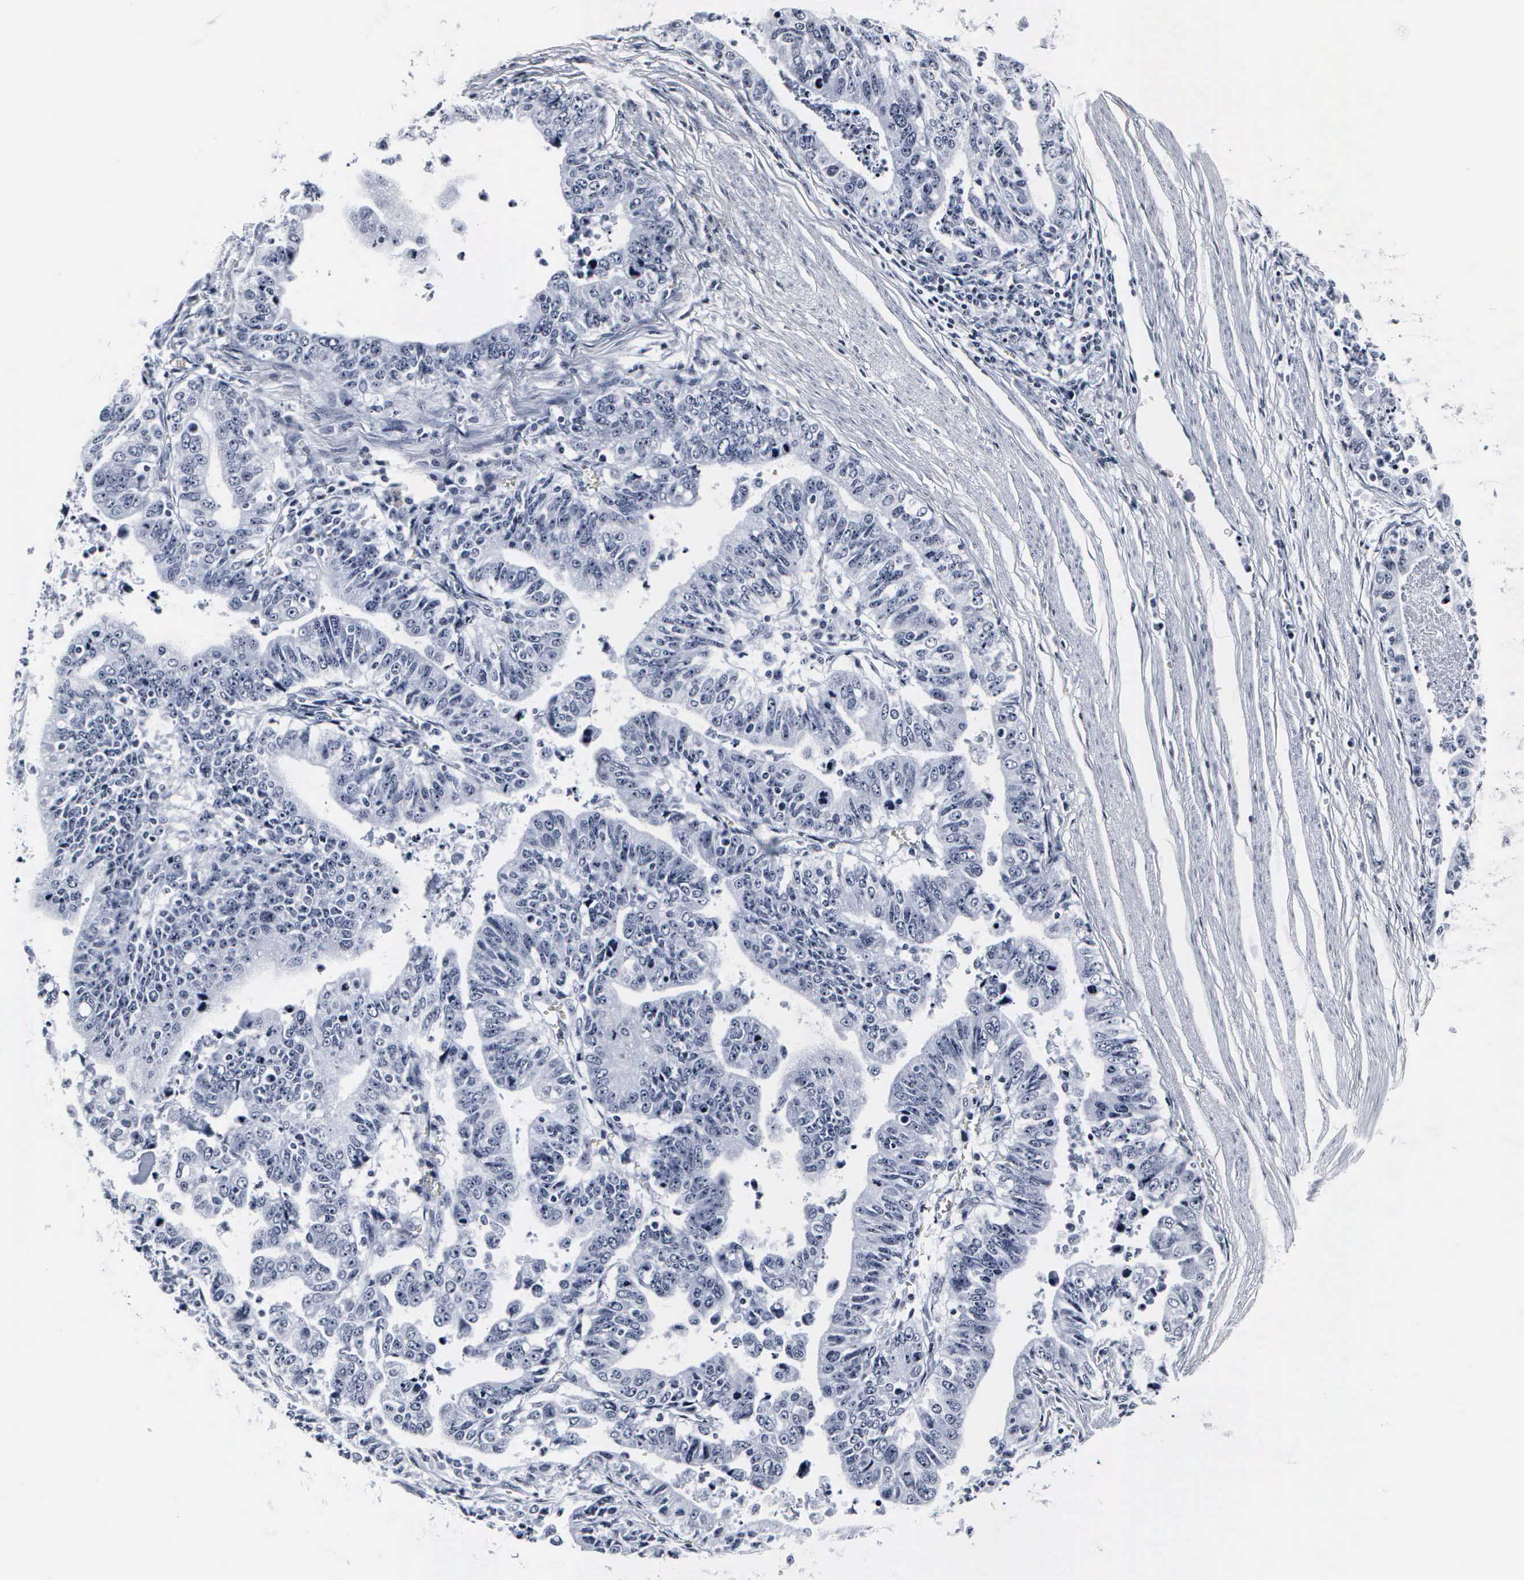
{"staining": {"intensity": "negative", "quantity": "none", "location": "none"}, "tissue": "stomach cancer", "cell_type": "Tumor cells", "image_type": "cancer", "snomed": [{"axis": "morphology", "description": "Adenocarcinoma, NOS"}, {"axis": "topography", "description": "Stomach, upper"}], "caption": "High magnification brightfield microscopy of stomach adenocarcinoma stained with DAB (3,3'-diaminobenzidine) (brown) and counterstained with hematoxylin (blue): tumor cells show no significant staining.", "gene": "DGCR2", "patient": {"sex": "female", "age": 50}}